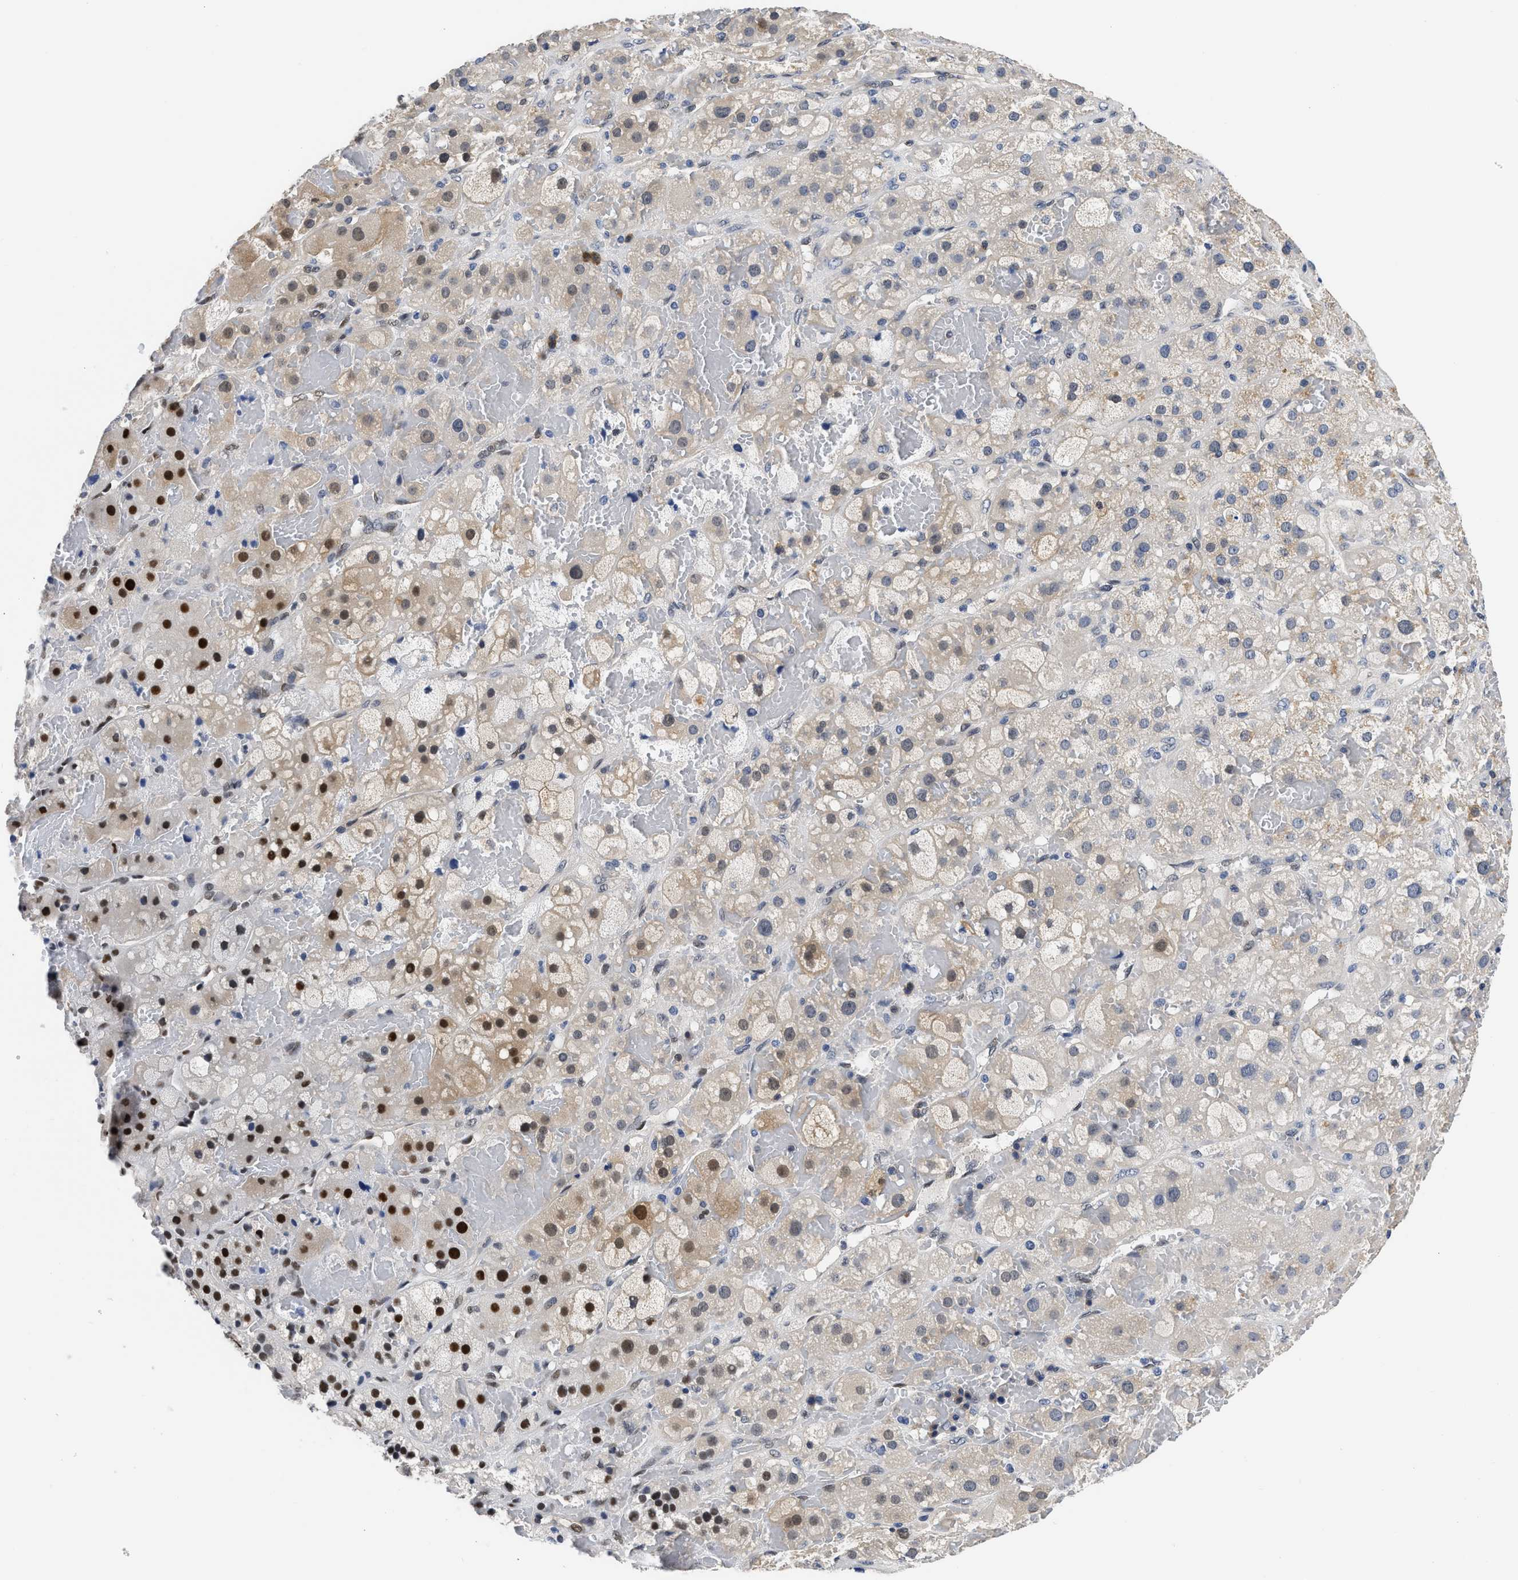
{"staining": {"intensity": "strong", "quantity": "25%-75%", "location": "nuclear"}, "tissue": "adrenal gland", "cell_type": "Glandular cells", "image_type": "normal", "snomed": [{"axis": "morphology", "description": "Normal tissue, NOS"}, {"axis": "topography", "description": "Adrenal gland"}], "caption": "Protein expression analysis of unremarkable human adrenal gland reveals strong nuclear staining in approximately 25%-75% of glandular cells.", "gene": "XPO5", "patient": {"sex": "female", "age": 47}}